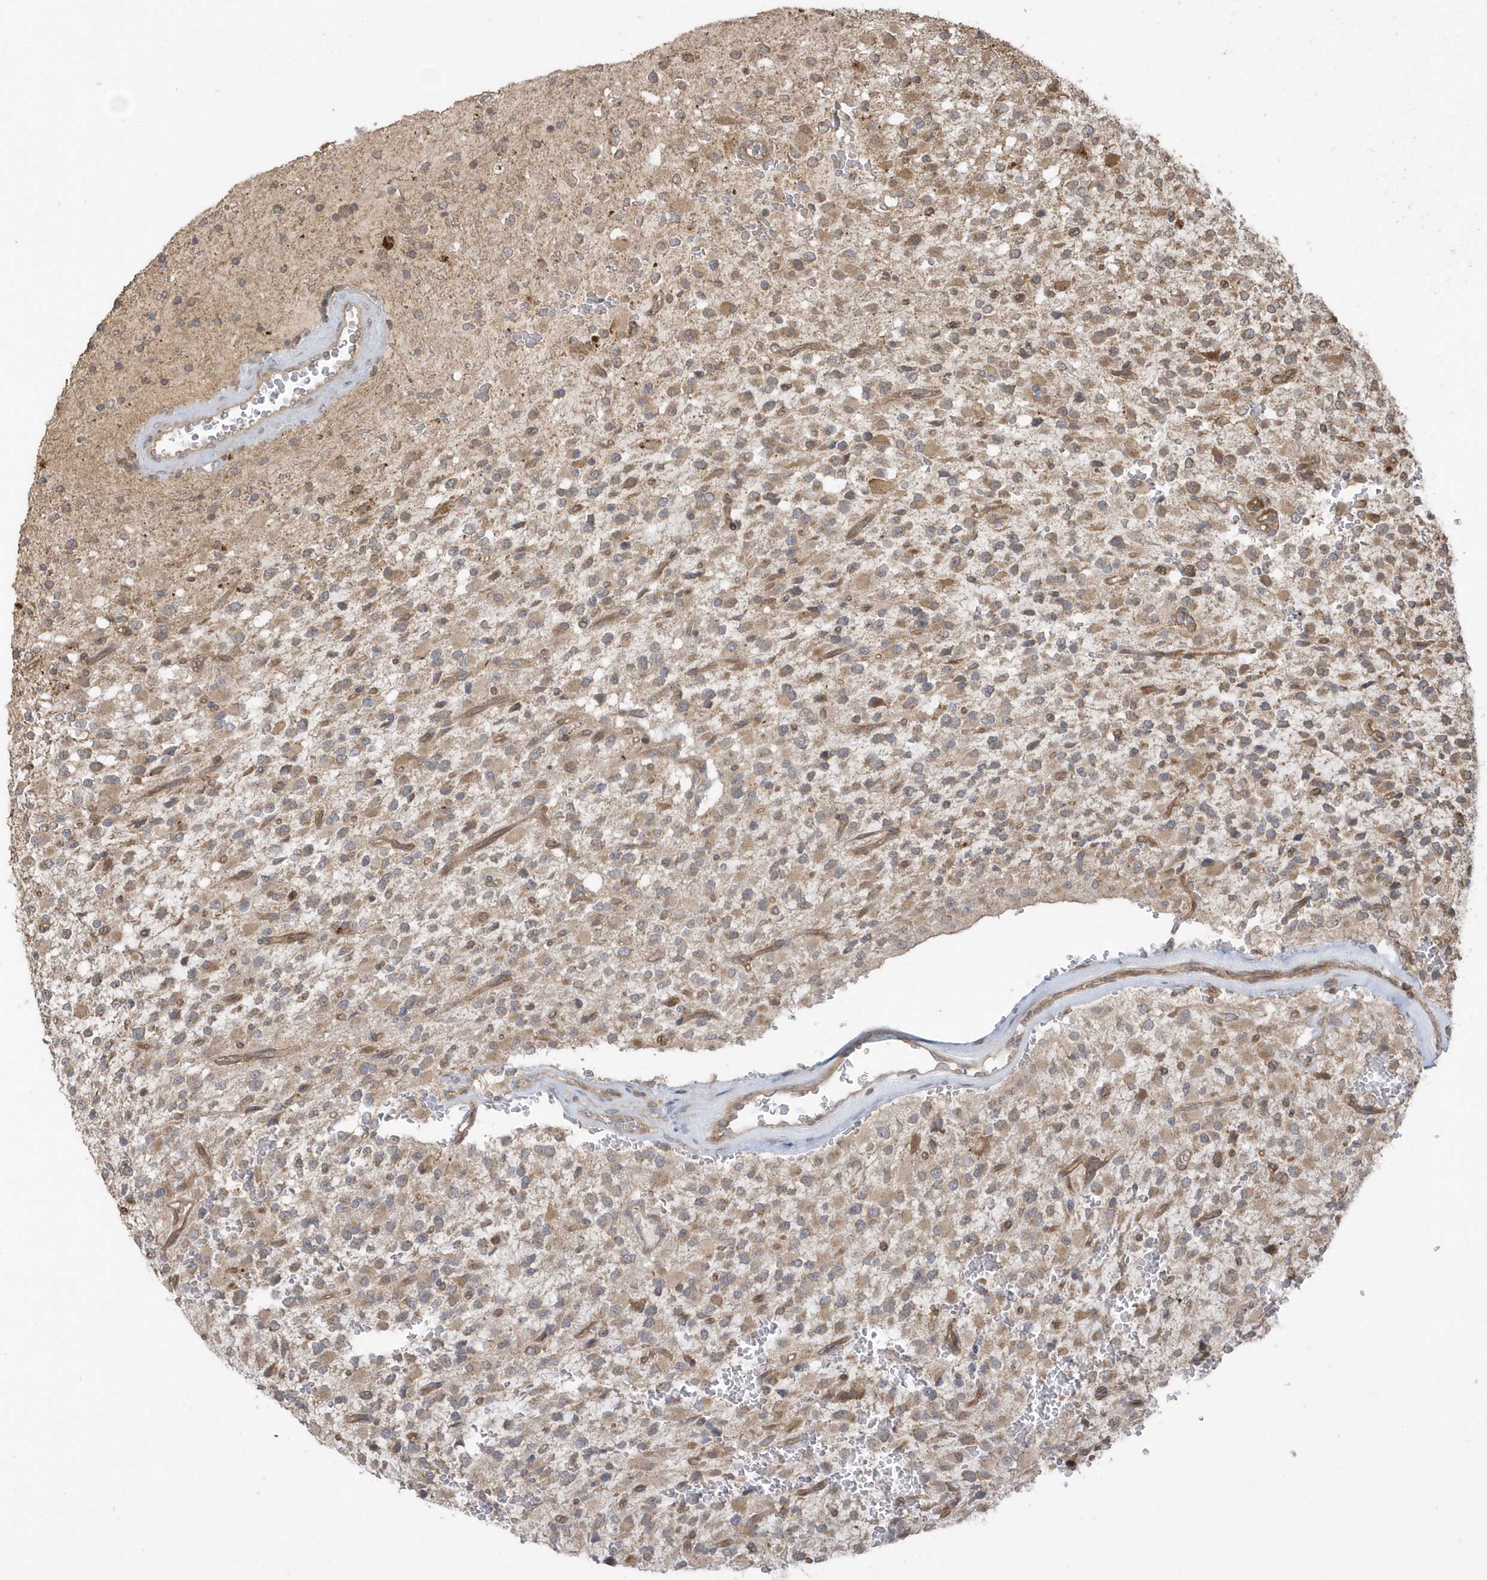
{"staining": {"intensity": "weak", "quantity": ">75%", "location": "cytoplasmic/membranous"}, "tissue": "glioma", "cell_type": "Tumor cells", "image_type": "cancer", "snomed": [{"axis": "morphology", "description": "Glioma, malignant, High grade"}, {"axis": "topography", "description": "Brain"}], "caption": "Tumor cells reveal weak cytoplasmic/membranous staining in approximately >75% of cells in glioma.", "gene": "HERPUD1", "patient": {"sex": "male", "age": 34}}